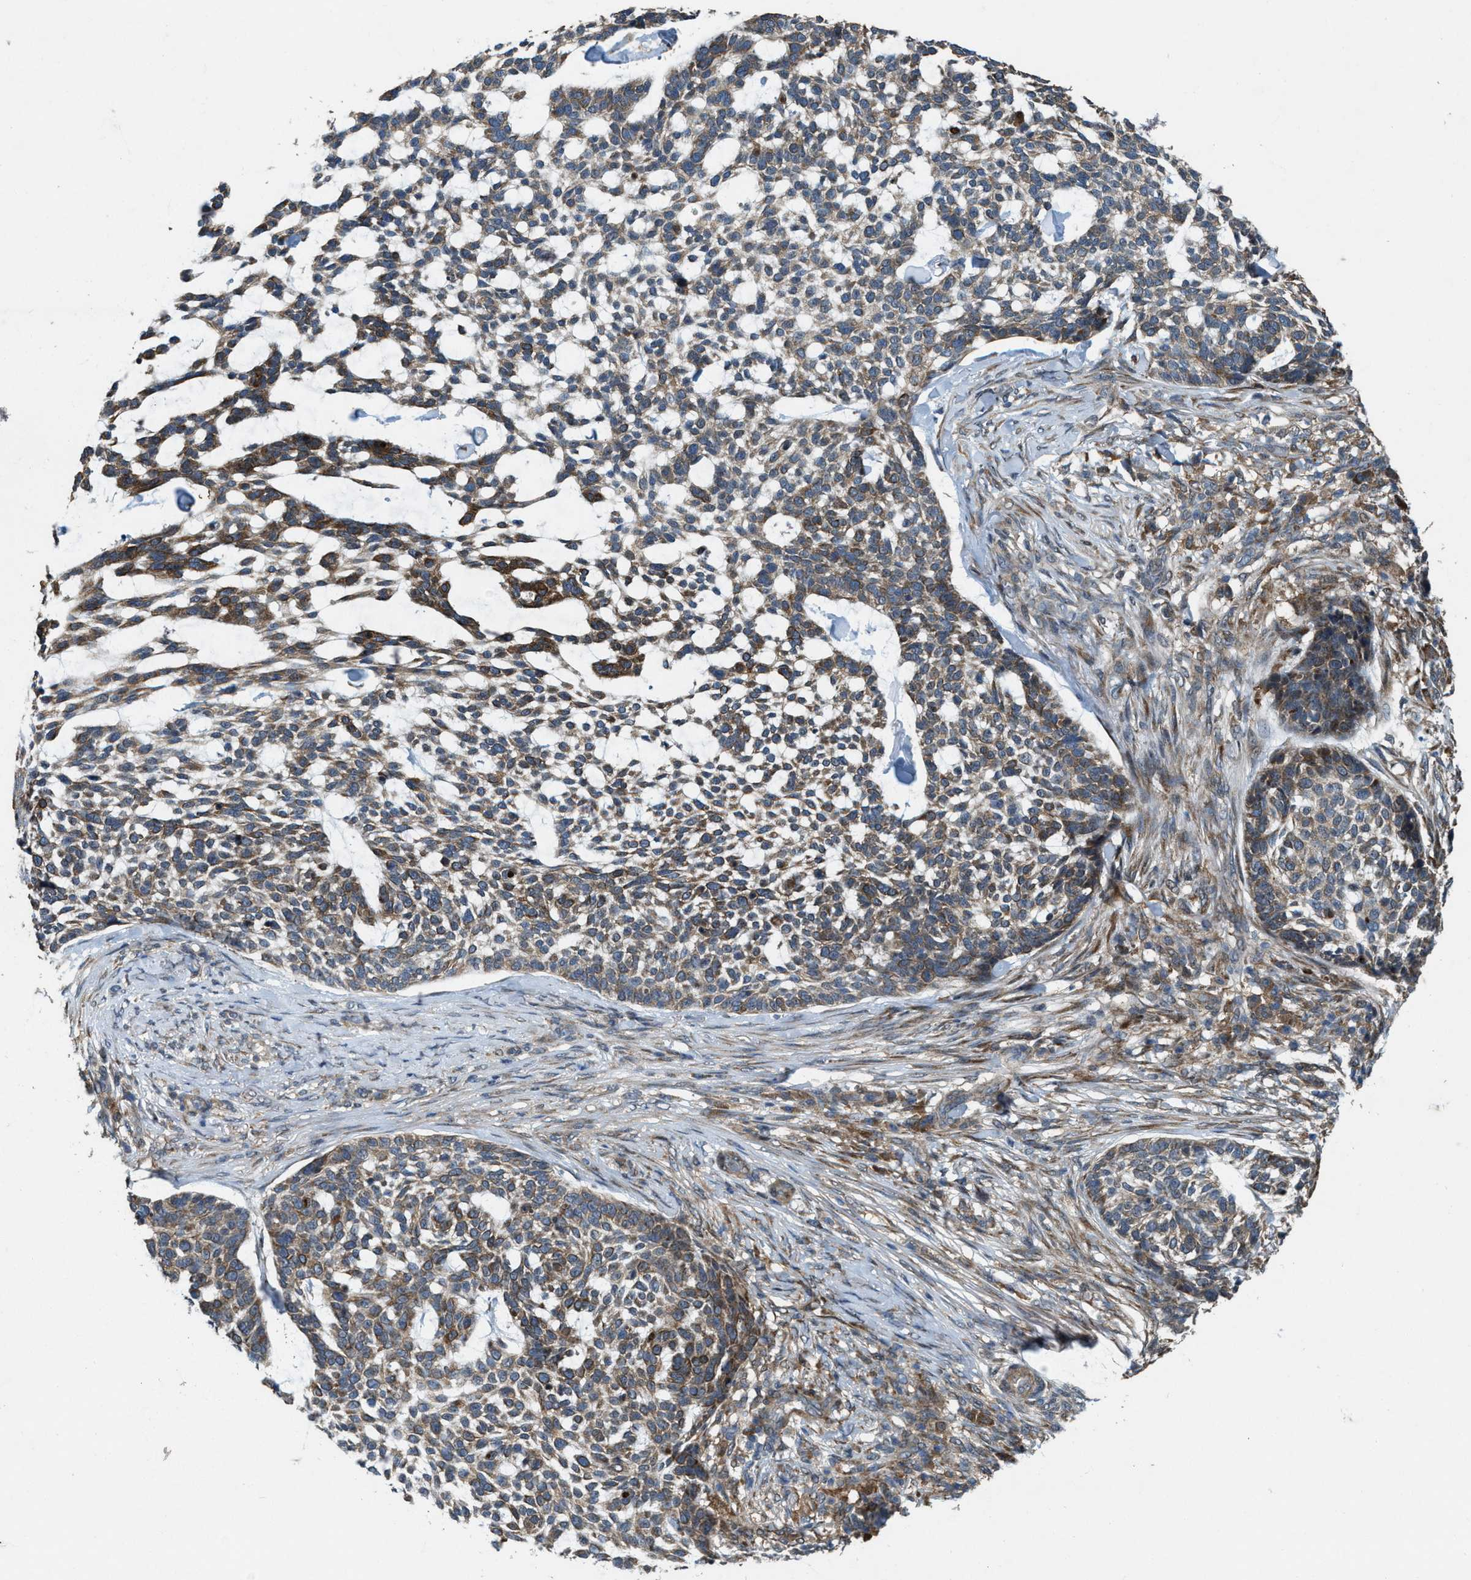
{"staining": {"intensity": "moderate", "quantity": ">75%", "location": "cytoplasmic/membranous"}, "tissue": "skin cancer", "cell_type": "Tumor cells", "image_type": "cancer", "snomed": [{"axis": "morphology", "description": "Basal cell carcinoma"}, {"axis": "topography", "description": "Skin"}], "caption": "Protein expression analysis of basal cell carcinoma (skin) demonstrates moderate cytoplasmic/membranous staining in approximately >75% of tumor cells.", "gene": "LRRC72", "patient": {"sex": "female", "age": 64}}